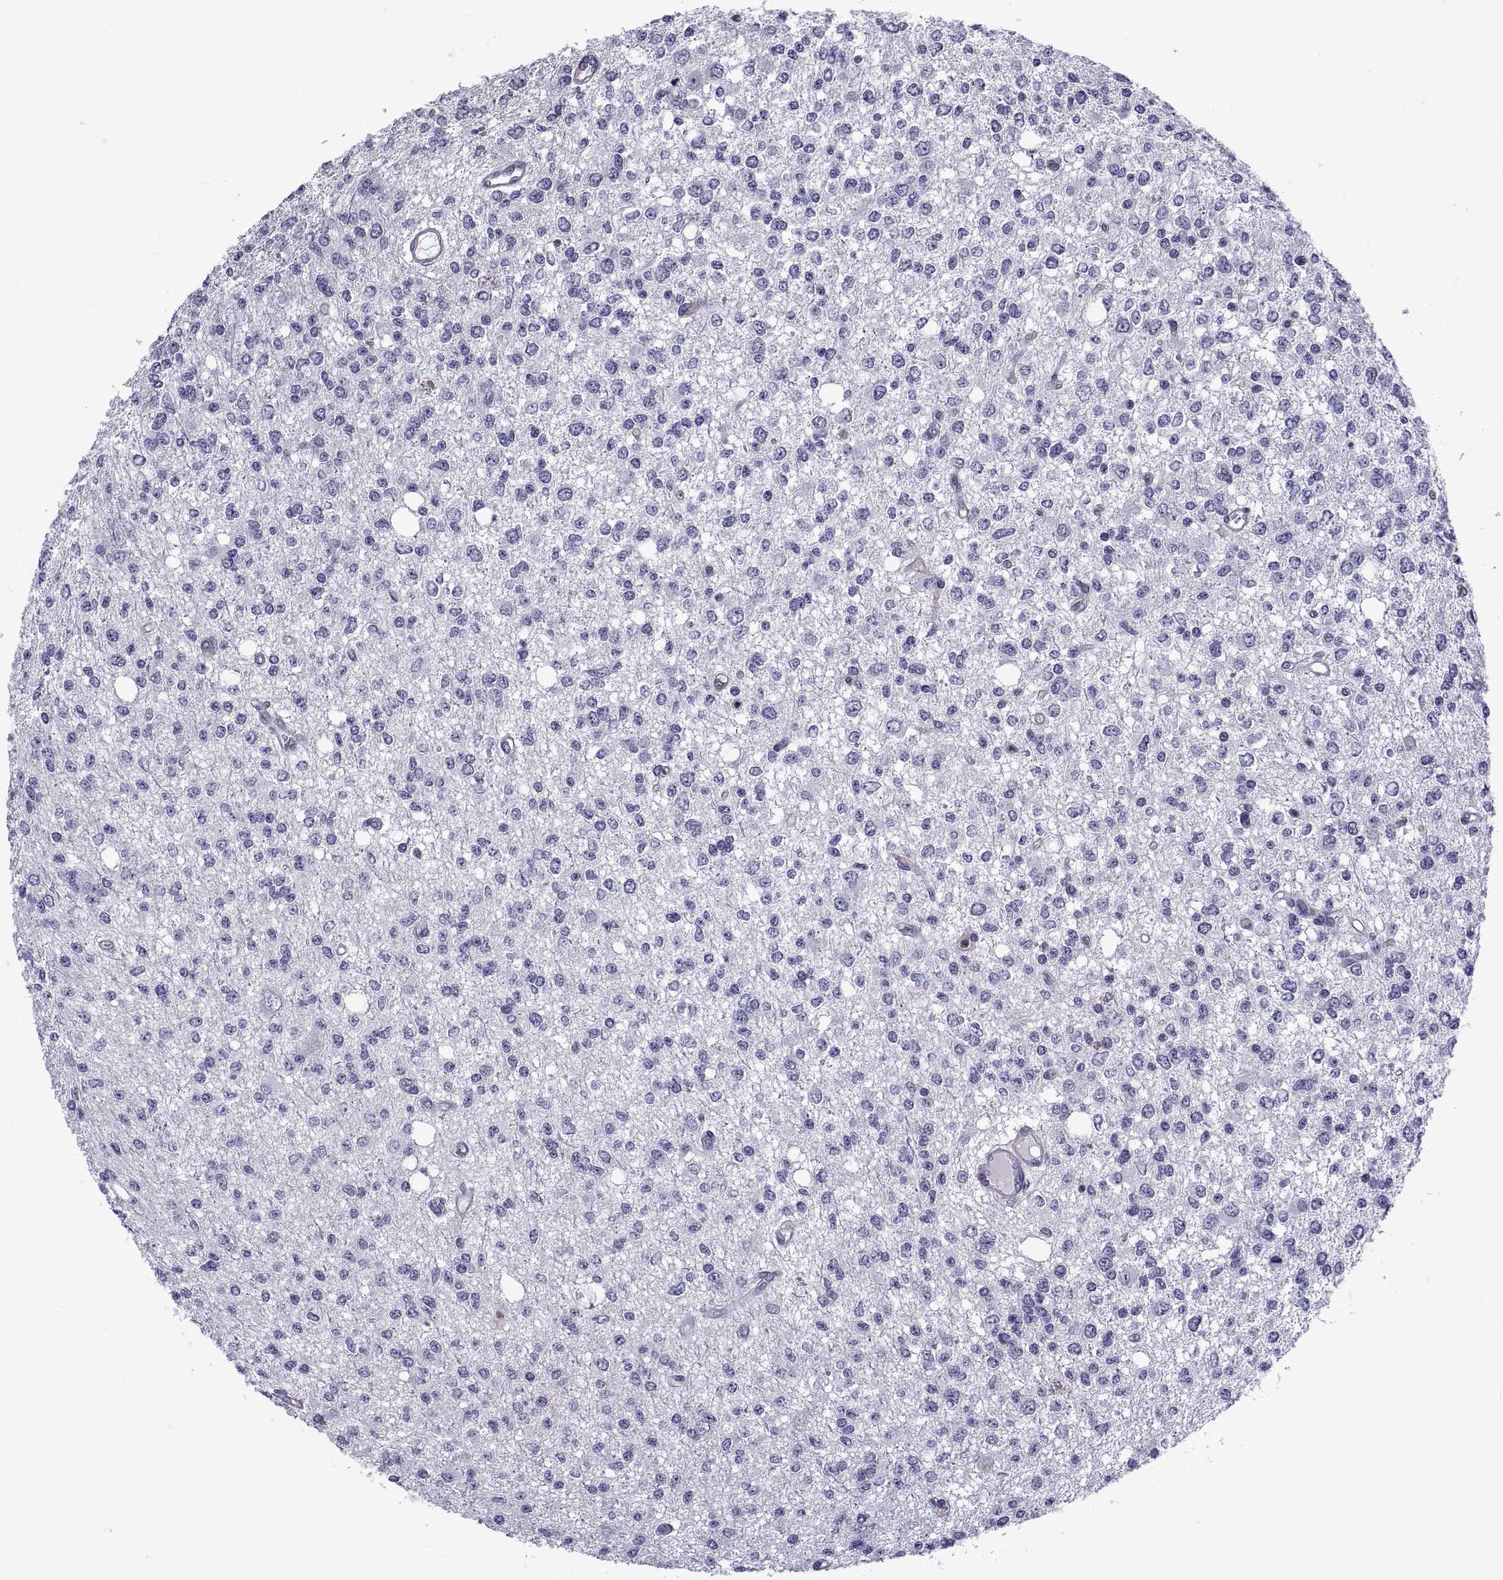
{"staining": {"intensity": "negative", "quantity": "none", "location": "none"}, "tissue": "glioma", "cell_type": "Tumor cells", "image_type": "cancer", "snomed": [{"axis": "morphology", "description": "Glioma, malignant, Low grade"}, {"axis": "topography", "description": "Brain"}], "caption": "Glioma was stained to show a protein in brown. There is no significant expression in tumor cells.", "gene": "LCN9", "patient": {"sex": "male", "age": 67}}